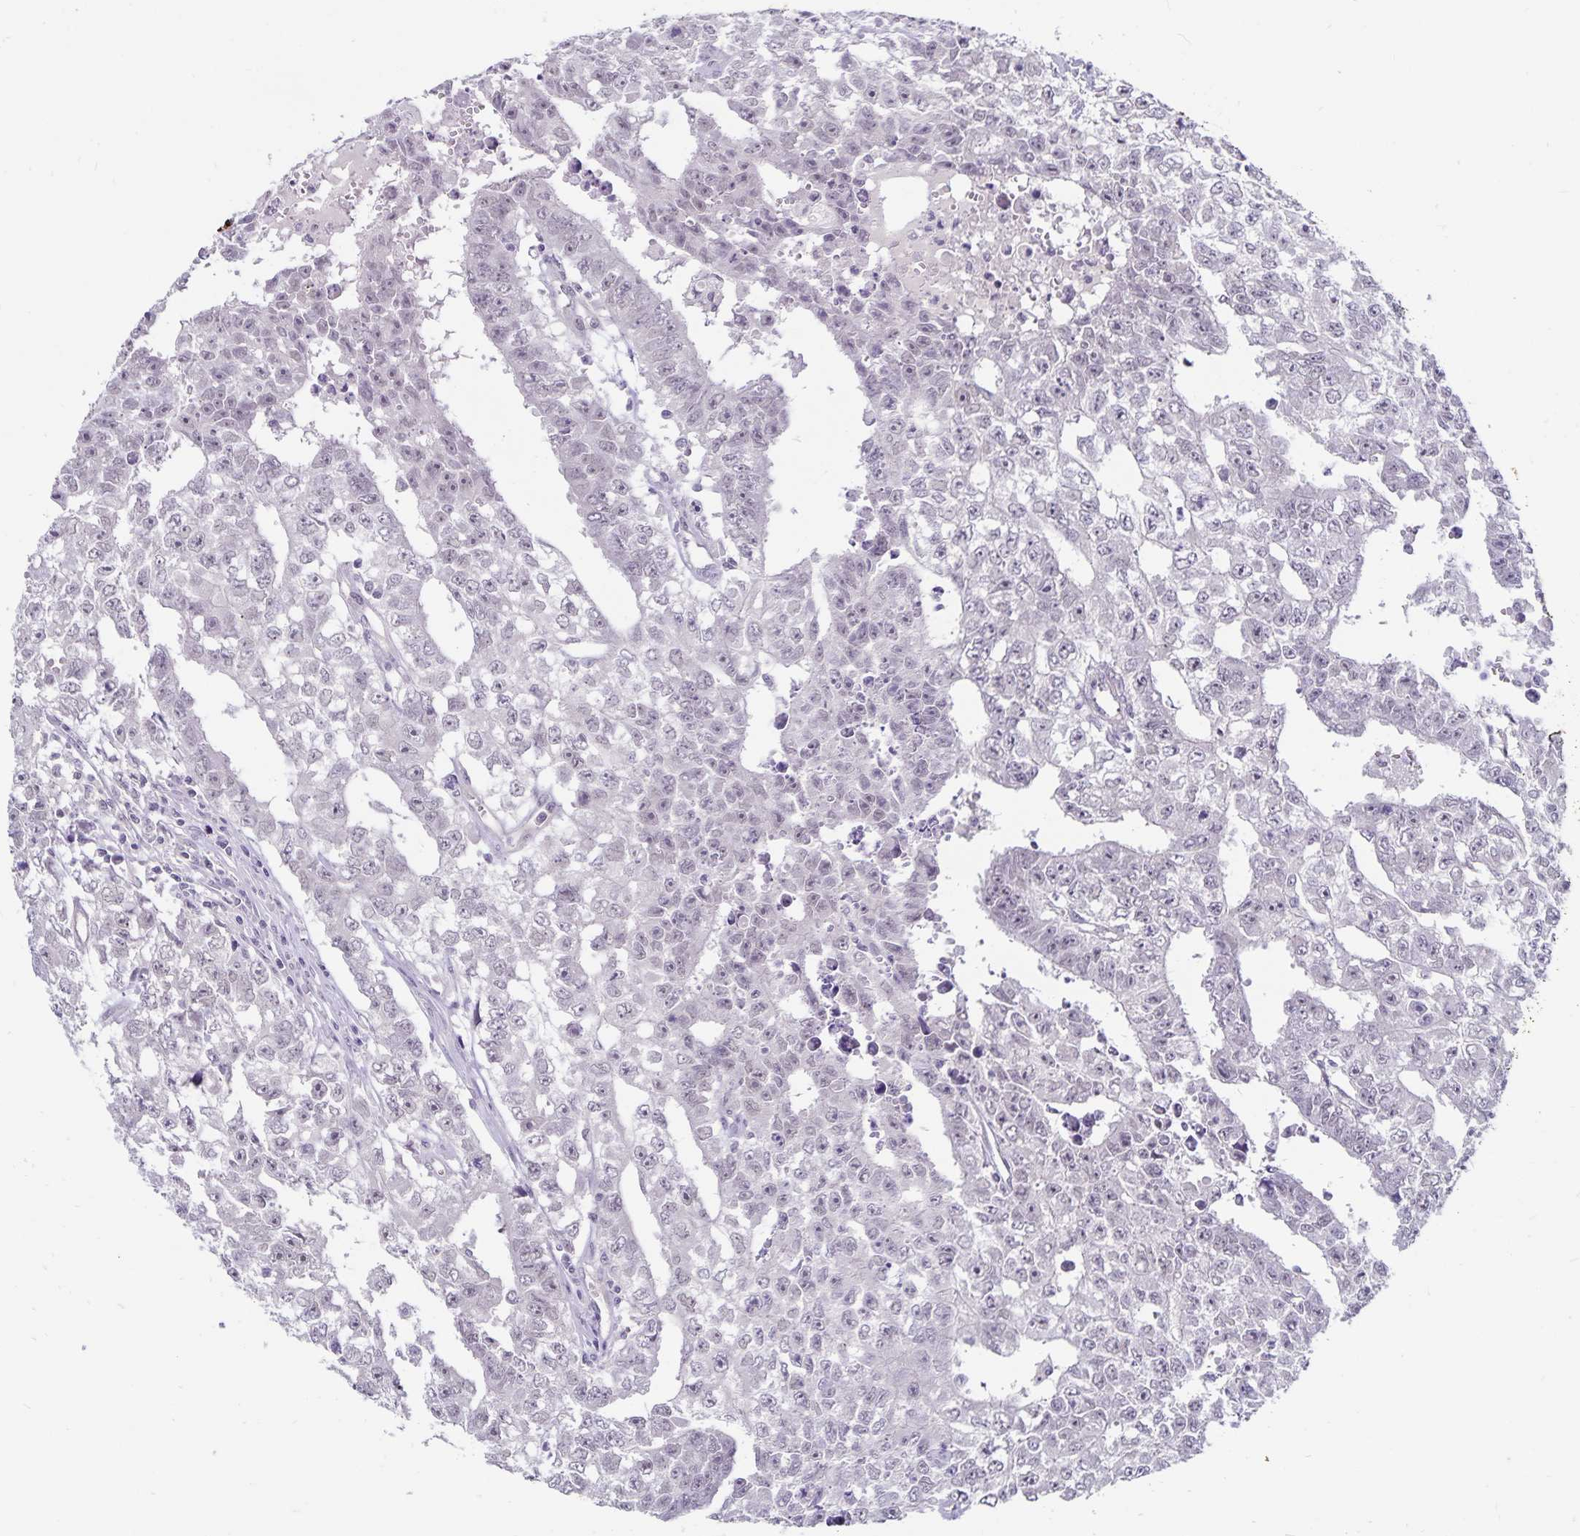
{"staining": {"intensity": "negative", "quantity": "none", "location": "none"}, "tissue": "testis cancer", "cell_type": "Tumor cells", "image_type": "cancer", "snomed": [{"axis": "morphology", "description": "Carcinoma, Embryonal, NOS"}, {"axis": "morphology", "description": "Teratoma, malignant, NOS"}, {"axis": "topography", "description": "Testis"}], "caption": "The micrograph reveals no significant positivity in tumor cells of testis cancer (malignant teratoma).", "gene": "CDKN2B", "patient": {"sex": "male", "age": 24}}